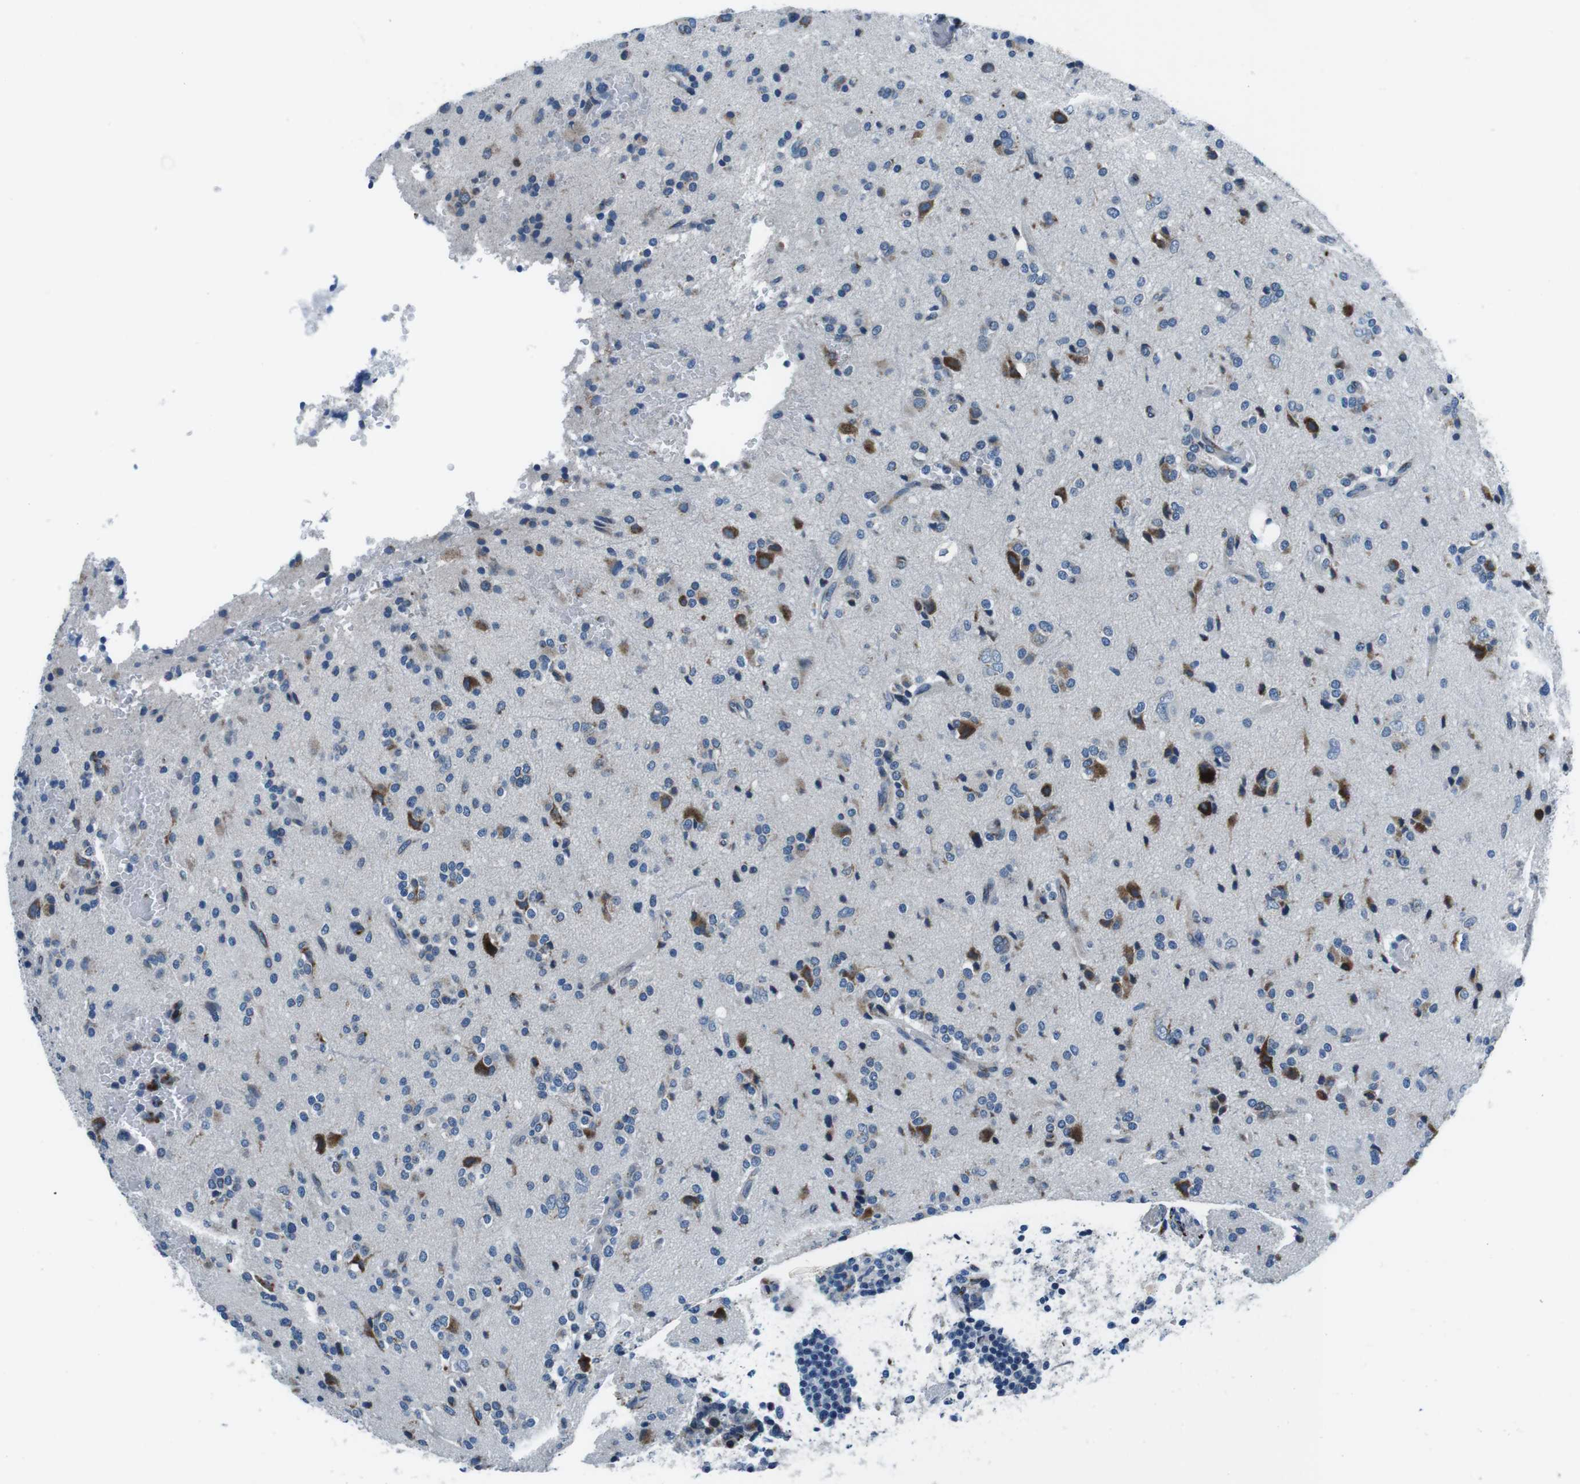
{"staining": {"intensity": "moderate", "quantity": "25%-75%", "location": "cytoplasmic/membranous"}, "tissue": "glioma", "cell_type": "Tumor cells", "image_type": "cancer", "snomed": [{"axis": "morphology", "description": "Glioma, malignant, High grade"}, {"axis": "topography", "description": "Brain"}], "caption": "A medium amount of moderate cytoplasmic/membranous positivity is appreciated in about 25%-75% of tumor cells in malignant glioma (high-grade) tissue.", "gene": "NUCB2", "patient": {"sex": "male", "age": 47}}